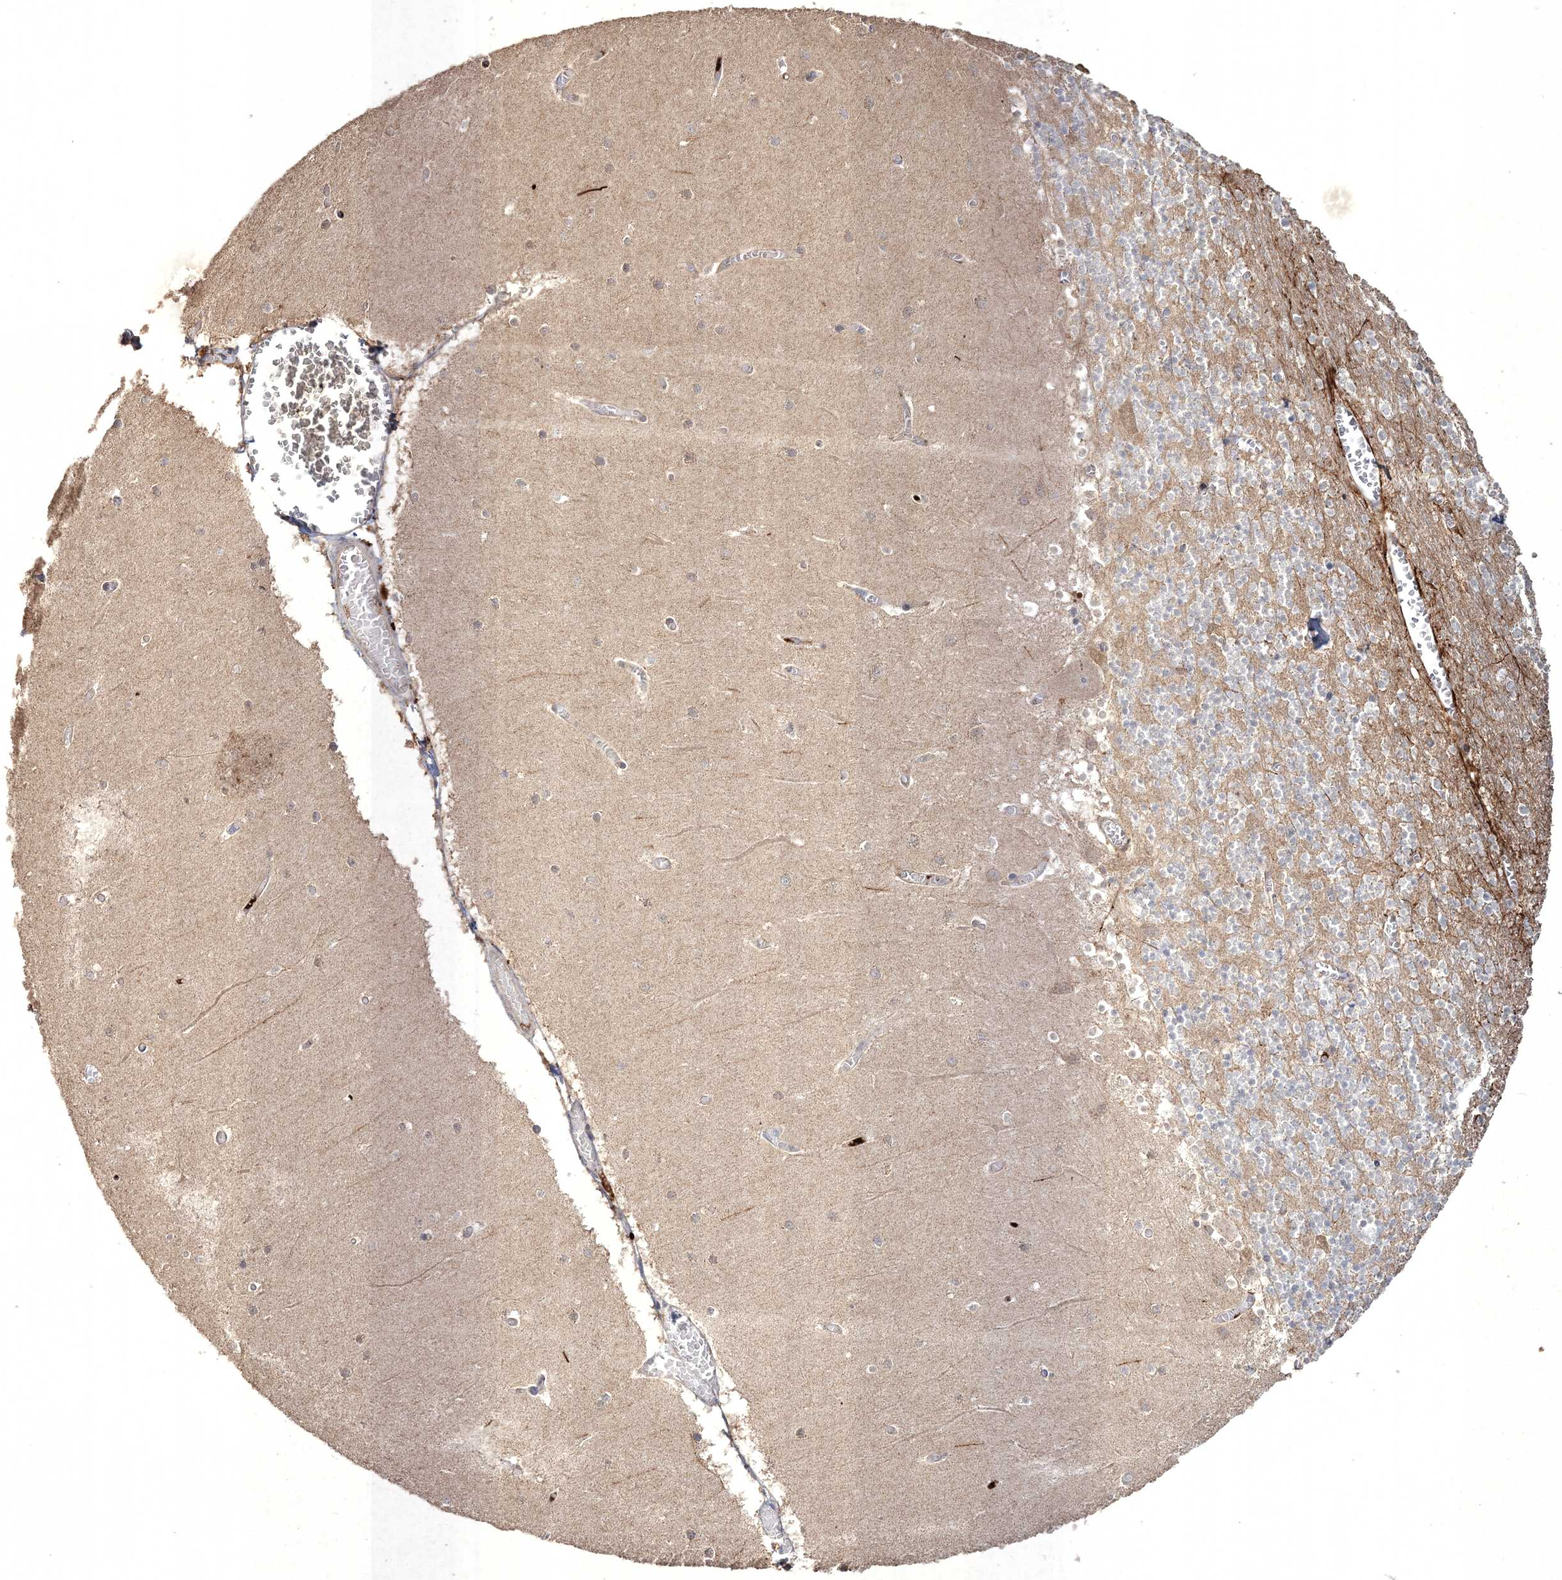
{"staining": {"intensity": "moderate", "quantity": "25%-75%", "location": "cytoplasmic/membranous"}, "tissue": "cerebellum", "cell_type": "Cells in granular layer", "image_type": "normal", "snomed": [{"axis": "morphology", "description": "Normal tissue, NOS"}, {"axis": "topography", "description": "Cerebellum"}], "caption": "Cerebellum stained with DAB (3,3'-diaminobenzidine) immunohistochemistry shows medium levels of moderate cytoplasmic/membranous staining in approximately 25%-75% of cells in granular layer. Ihc stains the protein in brown and the nuclei are stained blue.", "gene": "SPRY1", "patient": {"sex": "female", "age": 28}}